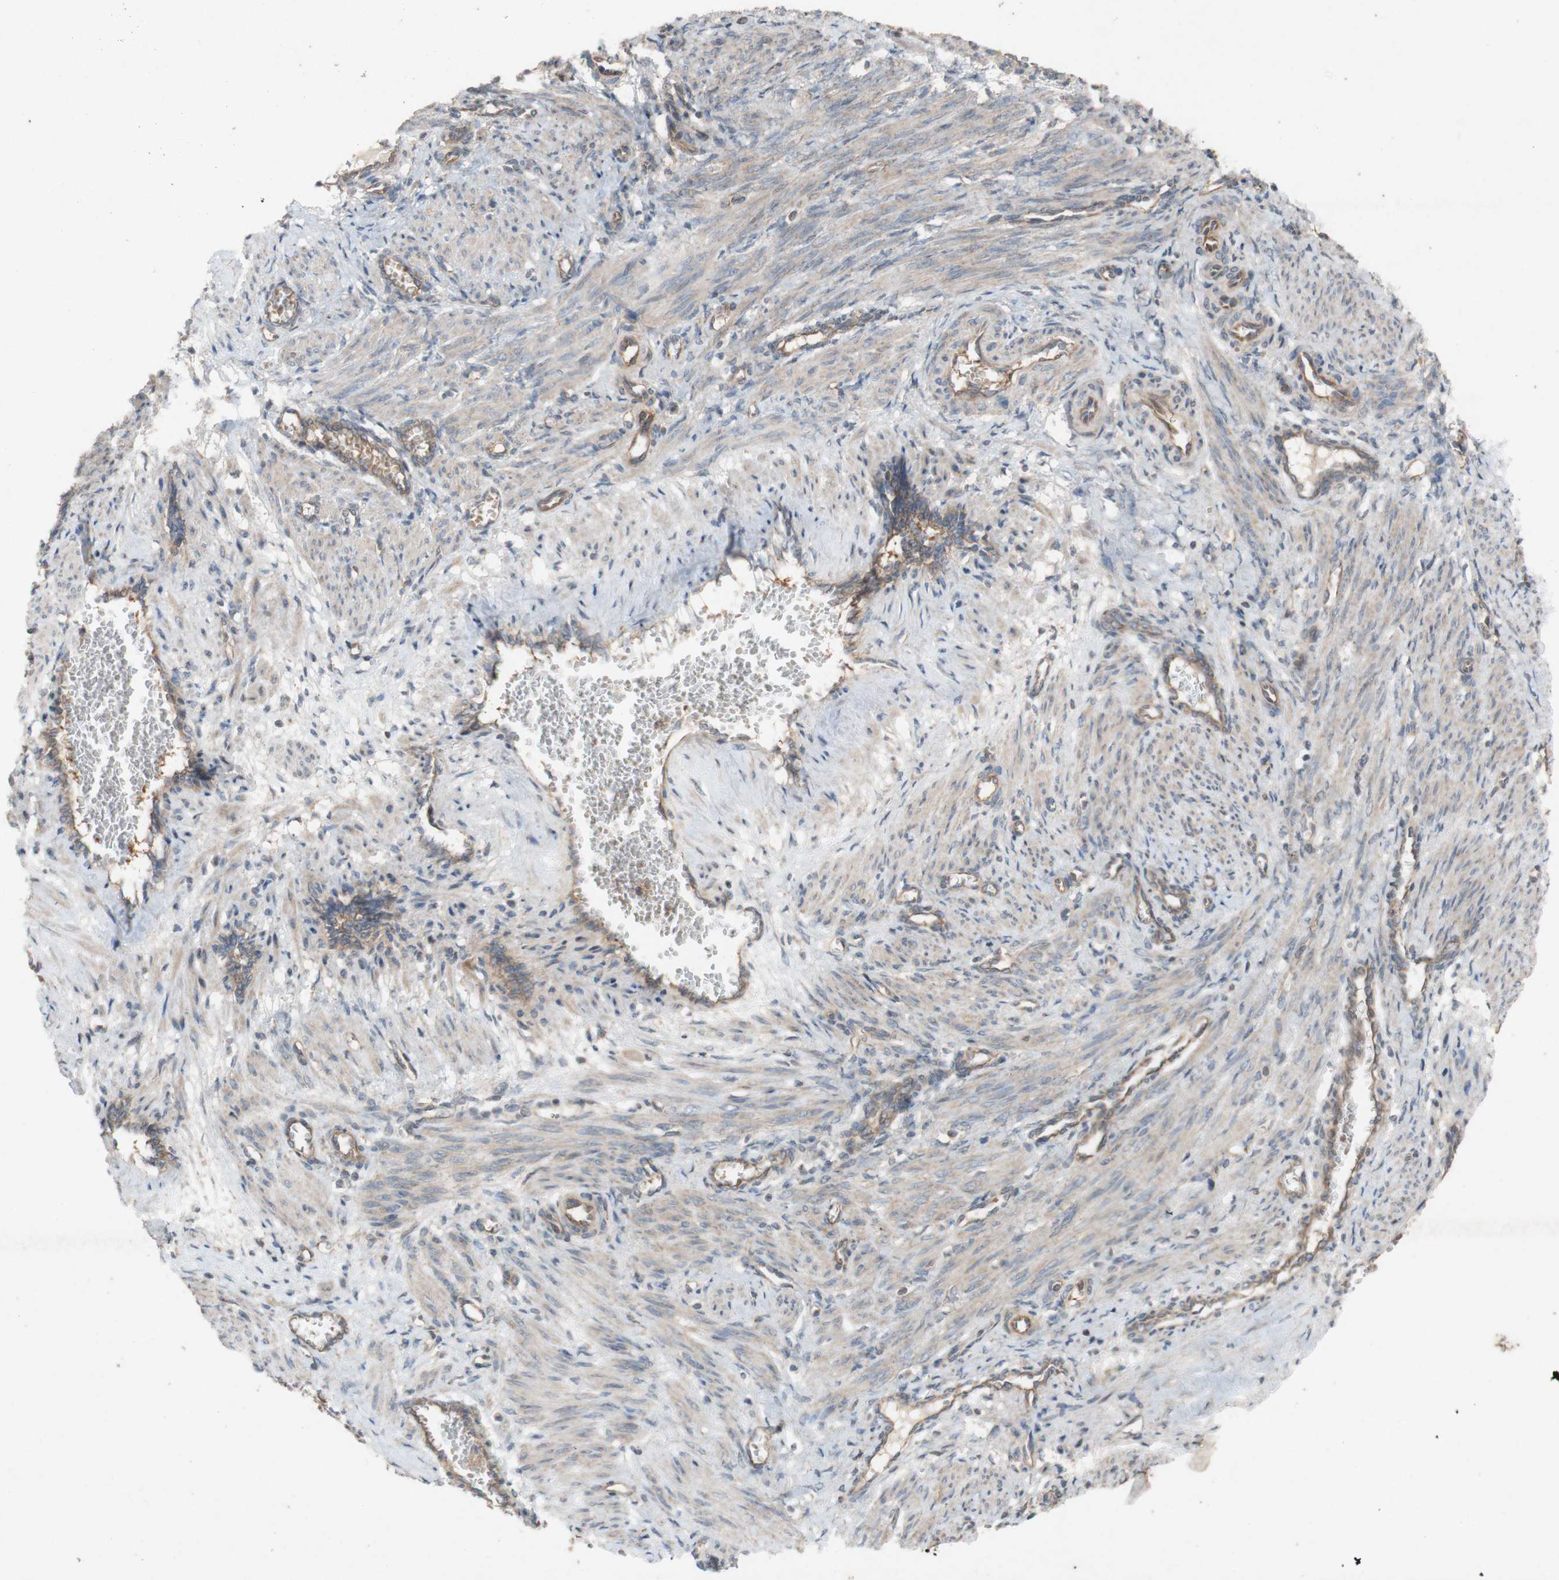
{"staining": {"intensity": "weak", "quantity": ">75%", "location": "cytoplasmic/membranous"}, "tissue": "smooth muscle", "cell_type": "Smooth muscle cells", "image_type": "normal", "snomed": [{"axis": "morphology", "description": "Normal tissue, NOS"}, {"axis": "topography", "description": "Endometrium"}], "caption": "Normal smooth muscle shows weak cytoplasmic/membranous staining in approximately >75% of smooth muscle cells.", "gene": "TST", "patient": {"sex": "female", "age": 33}}